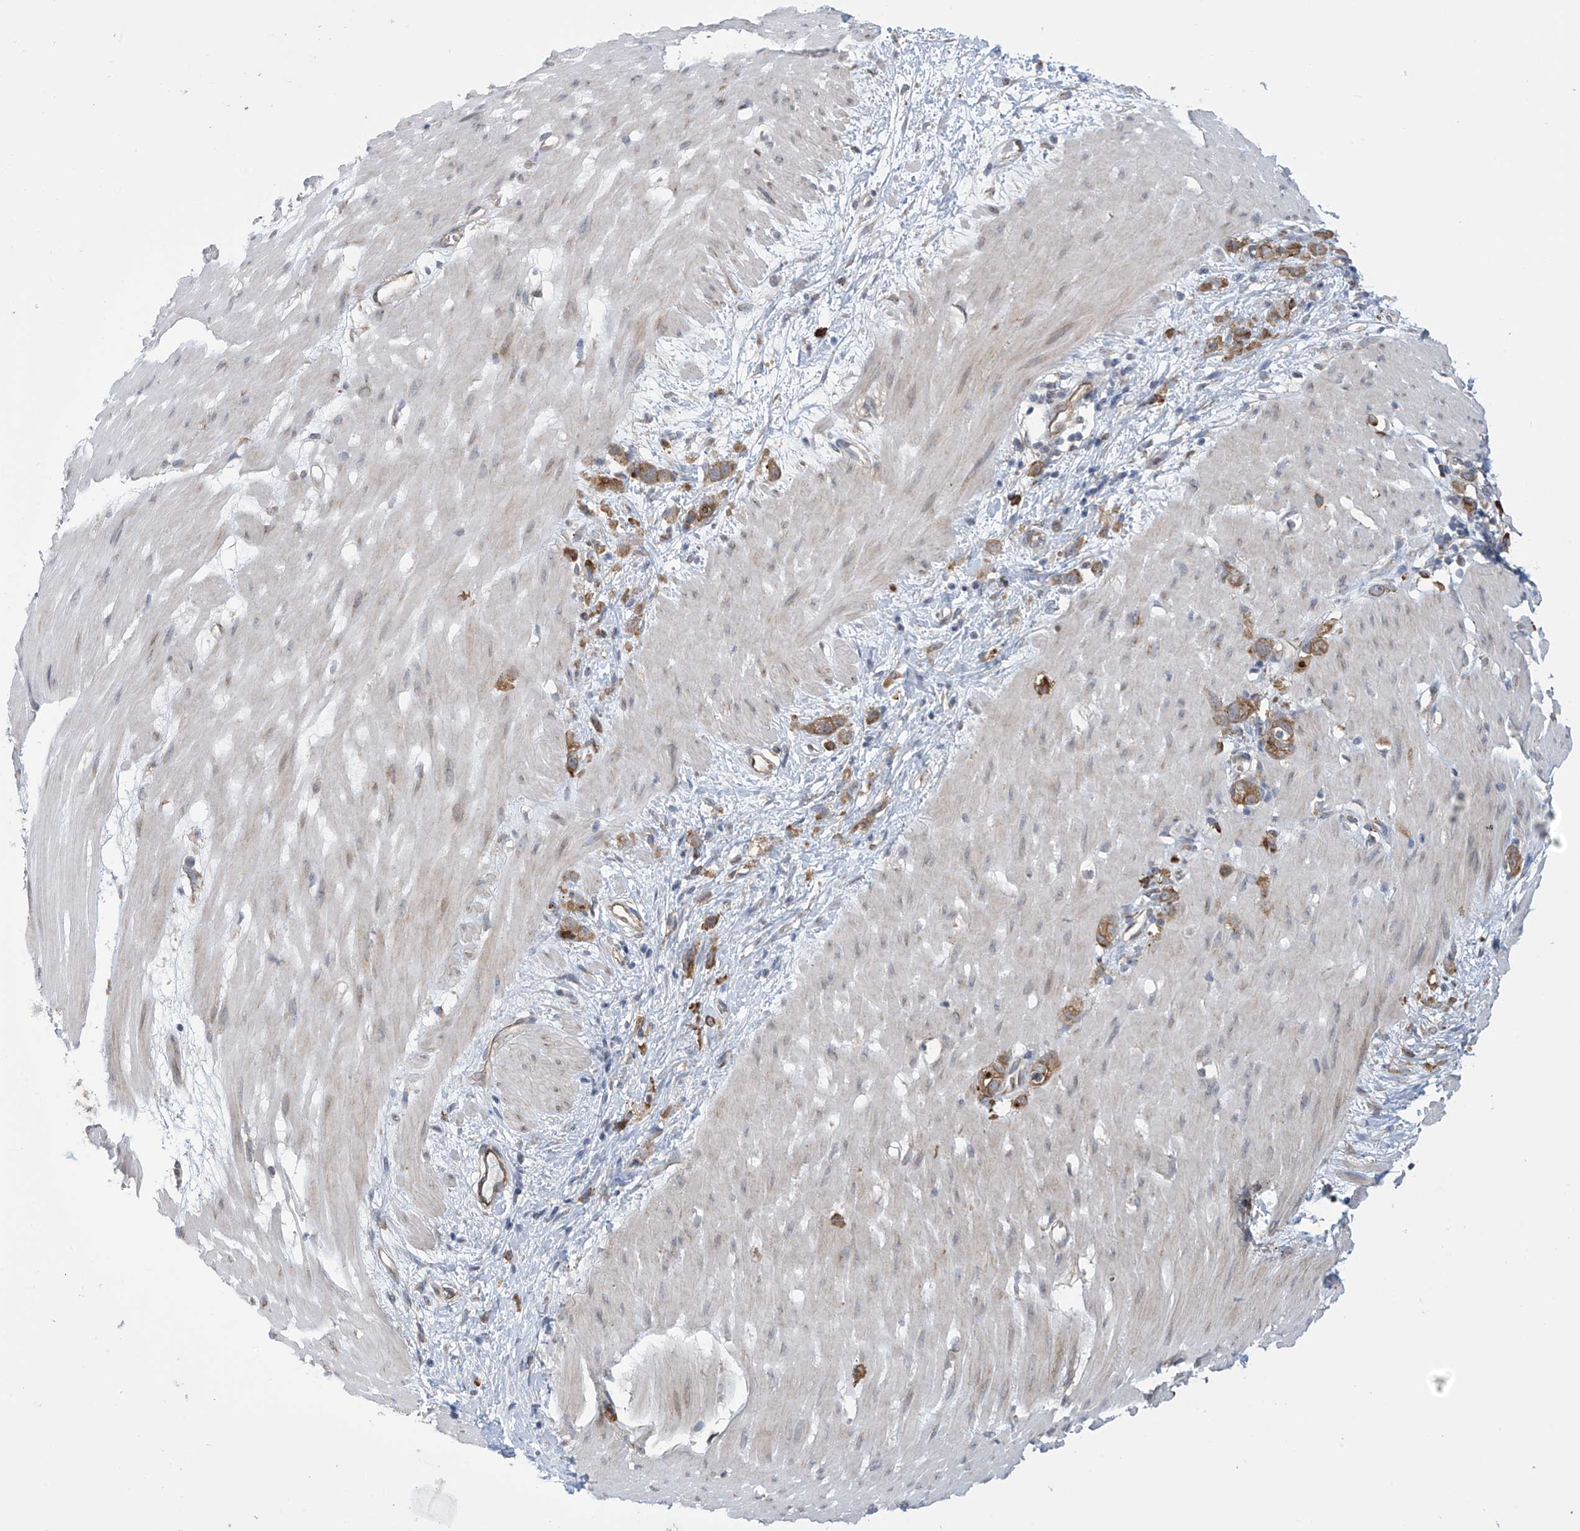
{"staining": {"intensity": "moderate", "quantity": ">75%", "location": "cytoplasmic/membranous"}, "tissue": "stomach cancer", "cell_type": "Tumor cells", "image_type": "cancer", "snomed": [{"axis": "morphology", "description": "Adenocarcinoma, NOS"}, {"axis": "topography", "description": "Stomach"}], "caption": "The photomicrograph demonstrates immunohistochemical staining of stomach cancer (adenocarcinoma). There is moderate cytoplasmic/membranous positivity is identified in about >75% of tumor cells.", "gene": "KIAA1522", "patient": {"sex": "female", "age": 76}}